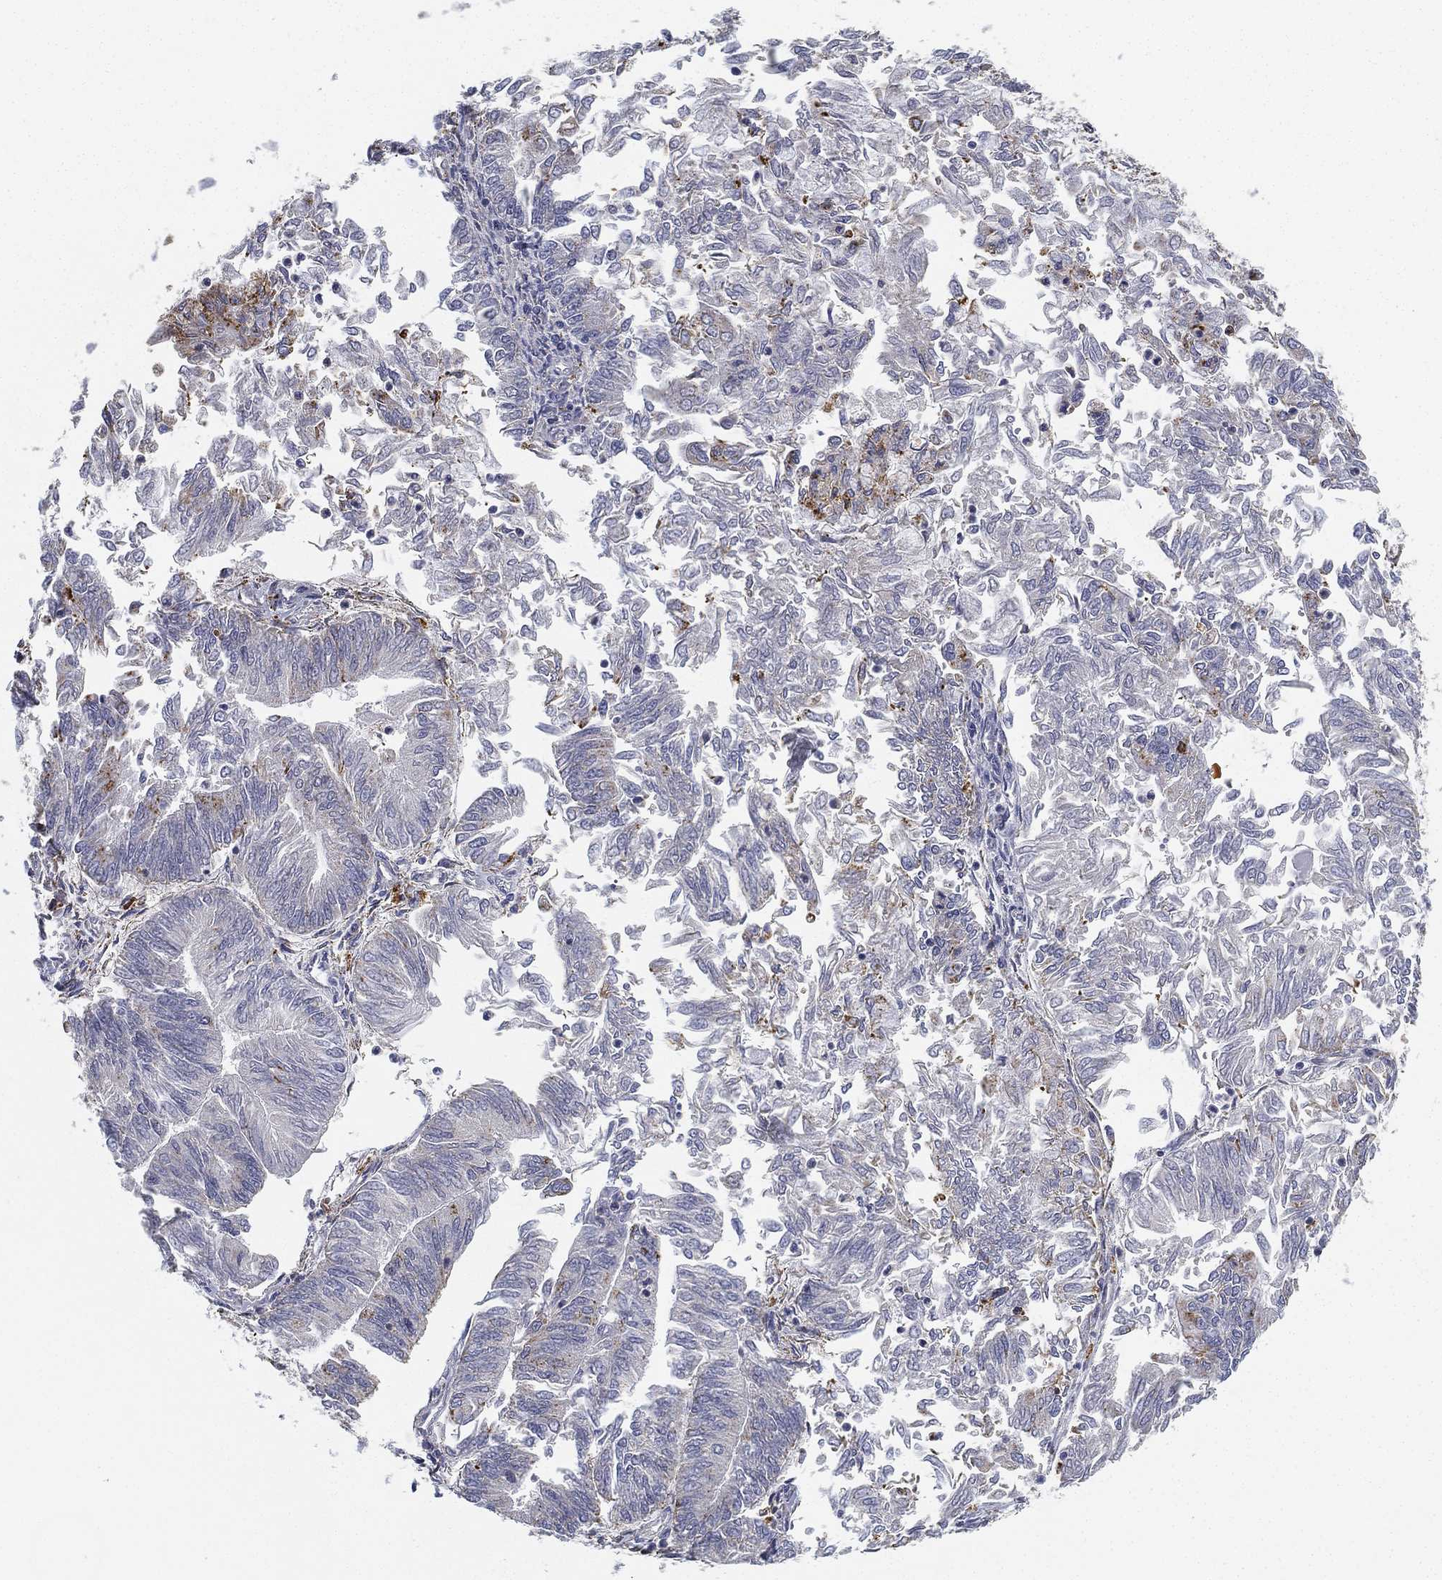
{"staining": {"intensity": "negative", "quantity": "none", "location": "none"}, "tissue": "endometrial cancer", "cell_type": "Tumor cells", "image_type": "cancer", "snomed": [{"axis": "morphology", "description": "Adenocarcinoma, NOS"}, {"axis": "topography", "description": "Endometrium"}], "caption": "DAB immunohistochemical staining of endometrial adenocarcinoma demonstrates no significant staining in tumor cells.", "gene": "NPC2", "patient": {"sex": "female", "age": 59}}